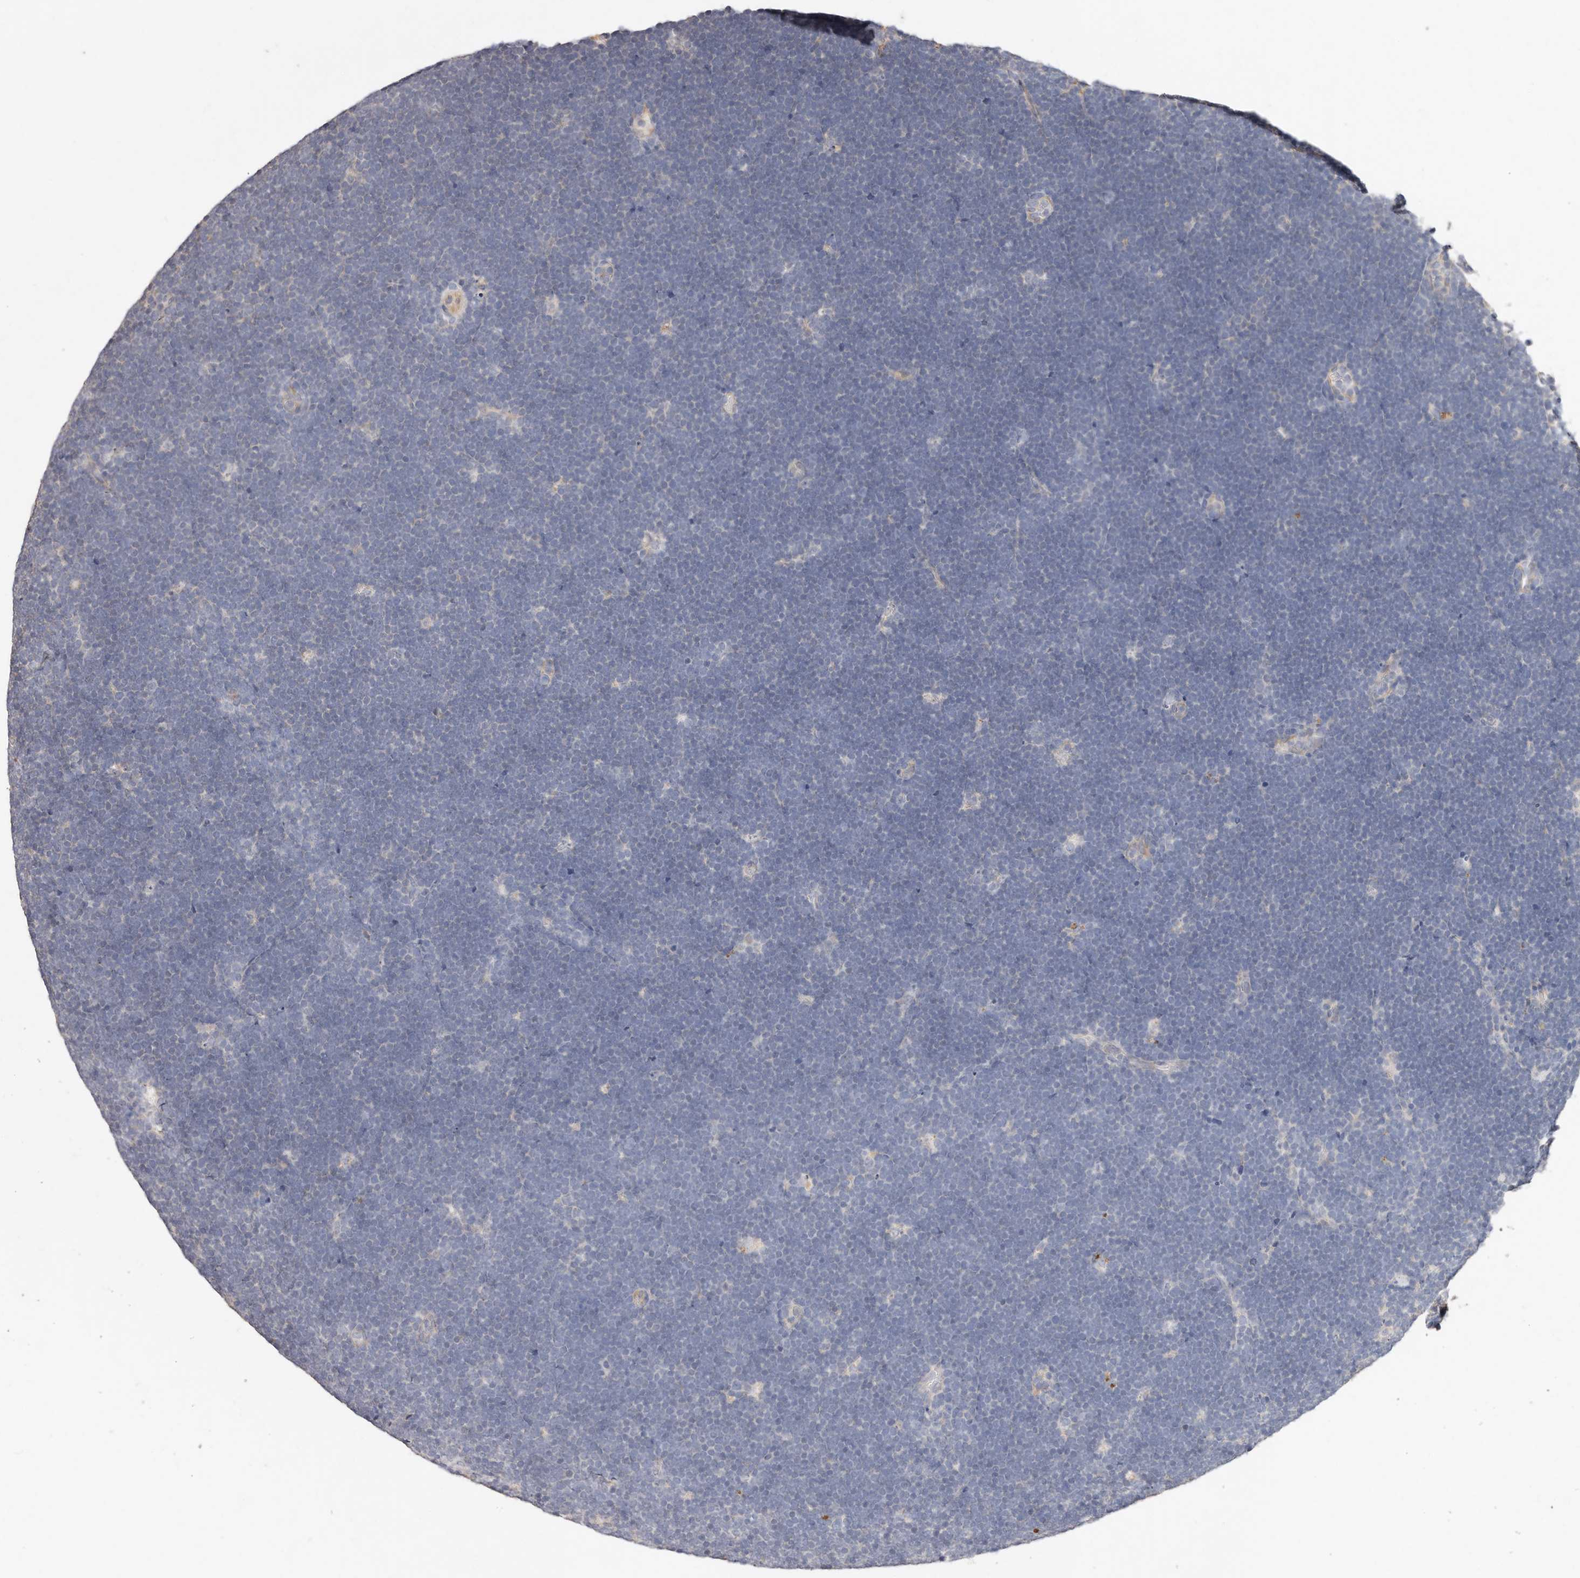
{"staining": {"intensity": "negative", "quantity": "none", "location": "none"}, "tissue": "lymphoma", "cell_type": "Tumor cells", "image_type": "cancer", "snomed": [{"axis": "morphology", "description": "Malignant lymphoma, non-Hodgkin's type, High grade"}, {"axis": "topography", "description": "Lymph node"}], "caption": "This is an immunohistochemistry image of malignant lymphoma, non-Hodgkin's type (high-grade). There is no expression in tumor cells.", "gene": "THBS3", "patient": {"sex": "male", "age": 13}}